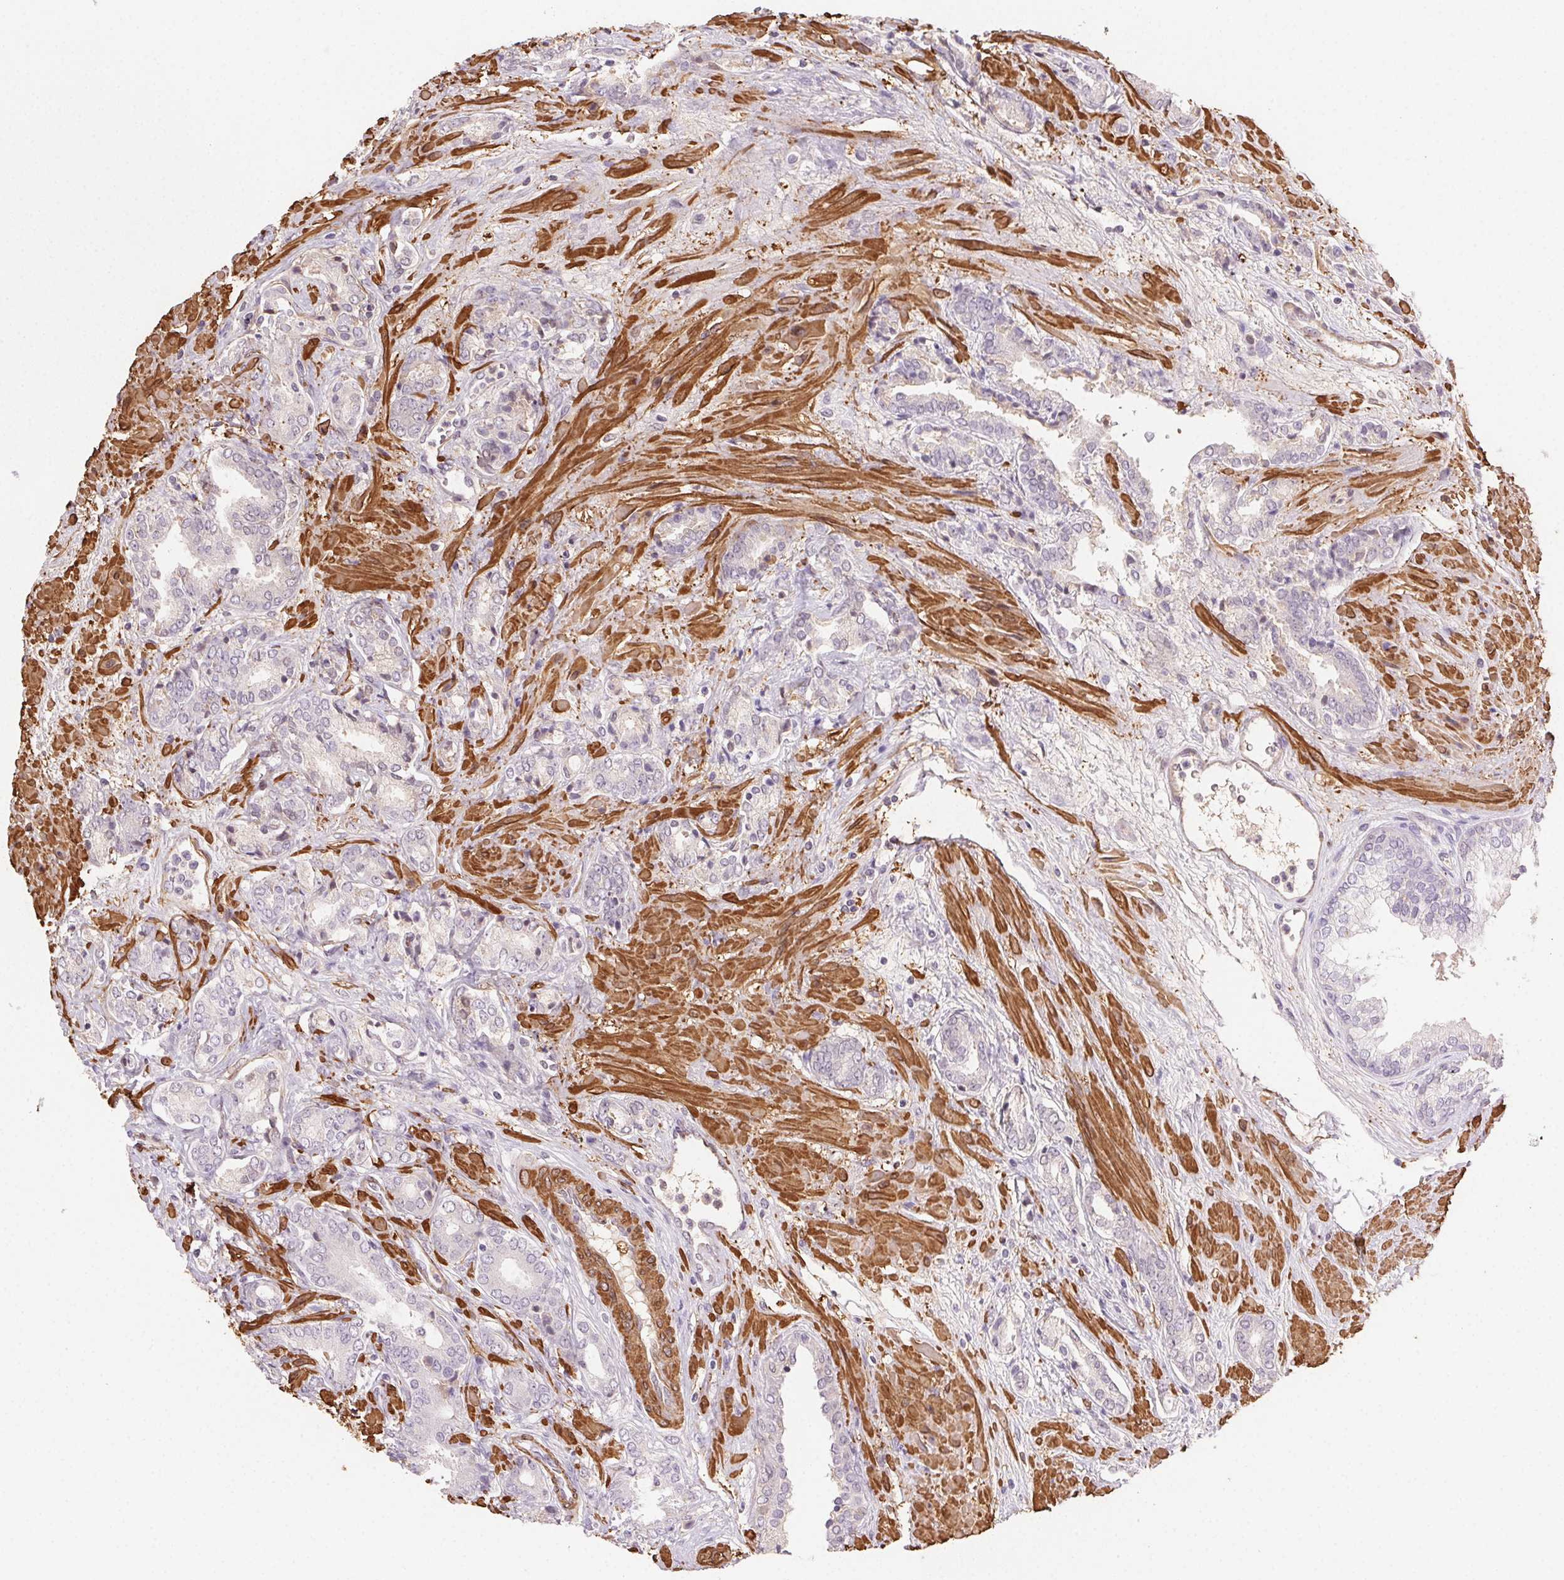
{"staining": {"intensity": "negative", "quantity": "none", "location": "none"}, "tissue": "prostate cancer", "cell_type": "Tumor cells", "image_type": "cancer", "snomed": [{"axis": "morphology", "description": "Adenocarcinoma, High grade"}, {"axis": "topography", "description": "Prostate"}], "caption": "An IHC micrograph of prostate cancer is shown. There is no staining in tumor cells of prostate cancer.", "gene": "GPX8", "patient": {"sex": "male", "age": 56}}